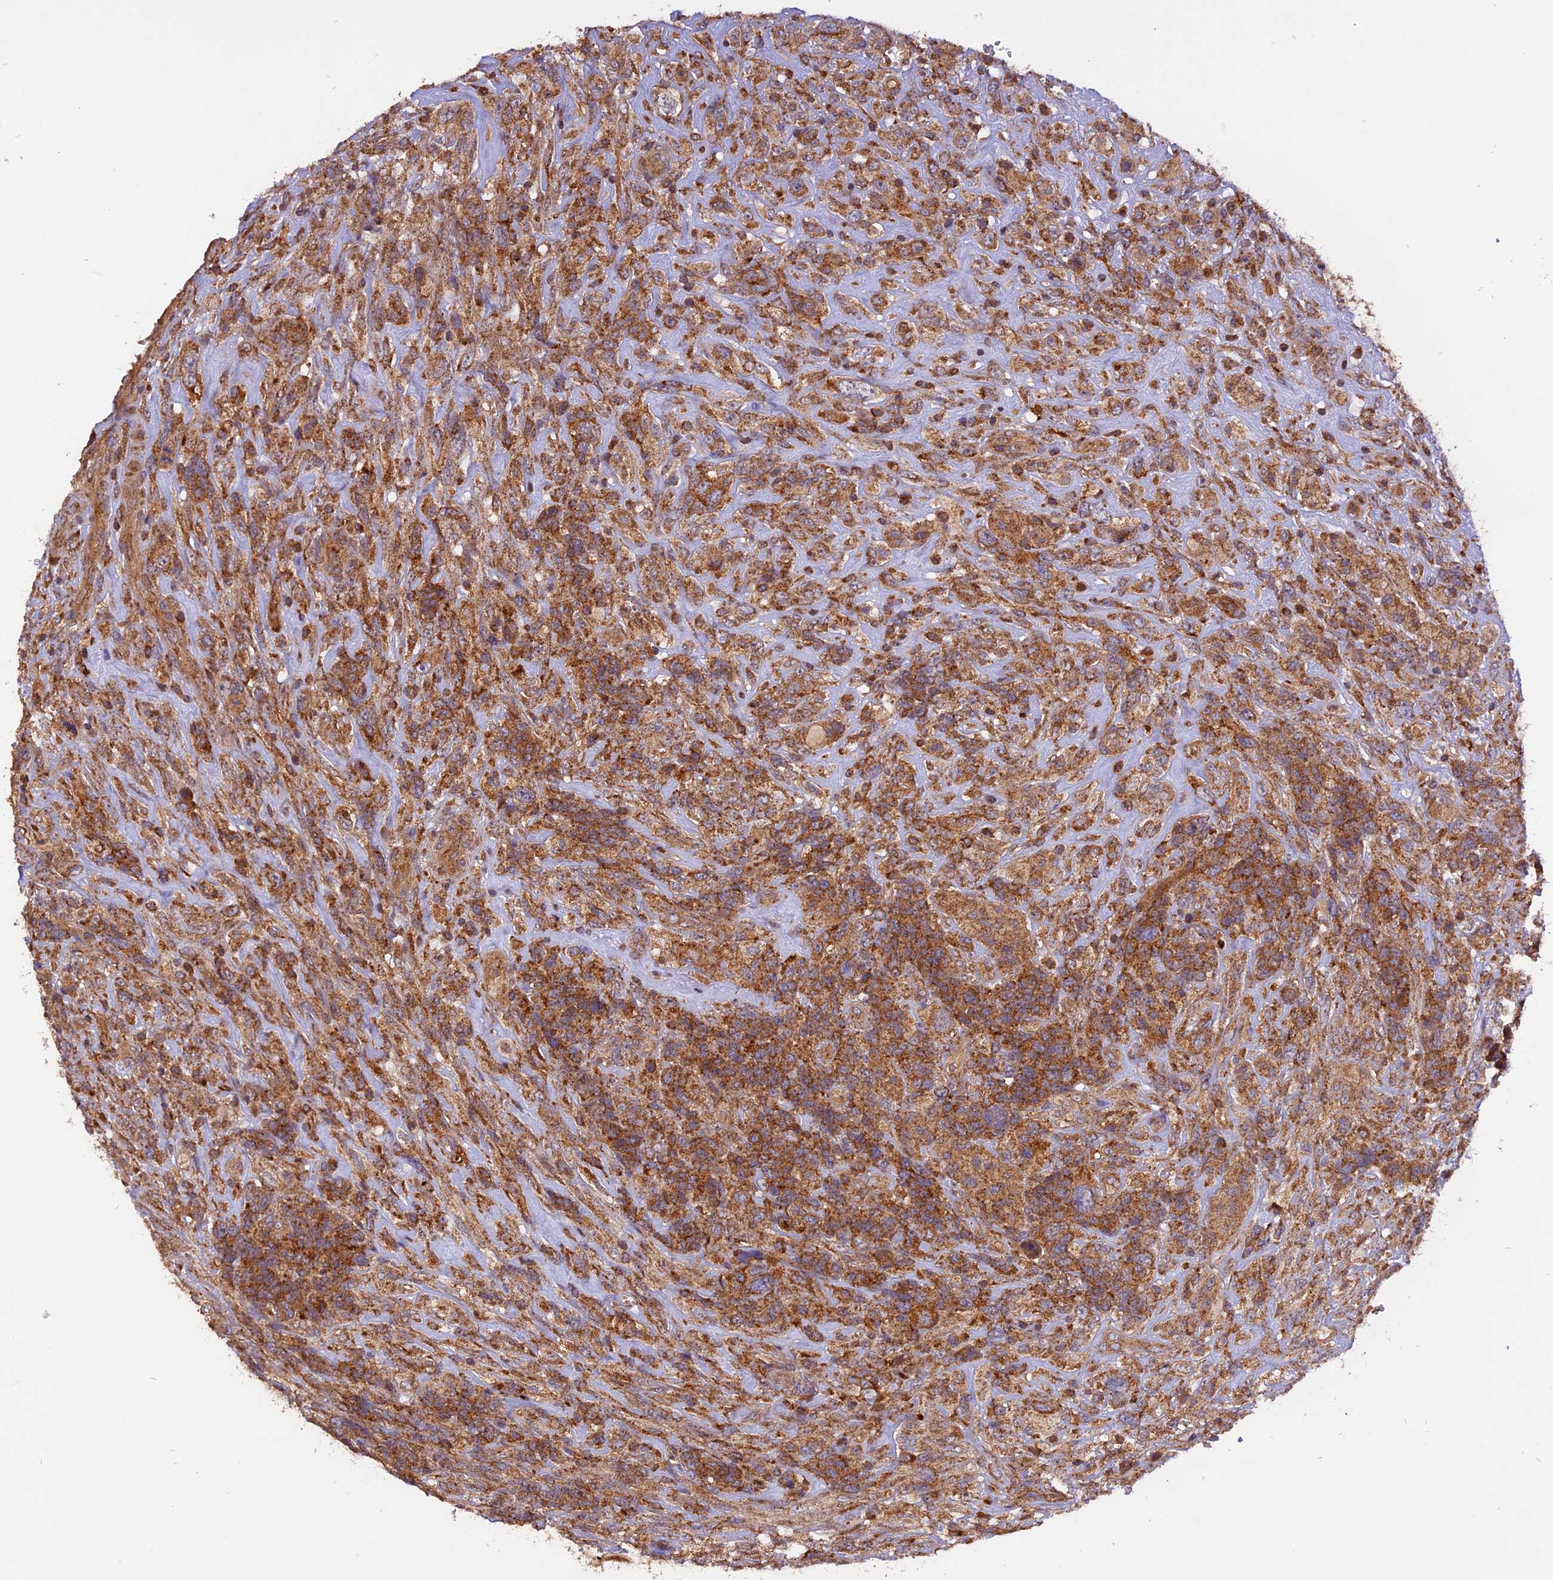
{"staining": {"intensity": "moderate", "quantity": ">75%", "location": "cytoplasmic/membranous"}, "tissue": "glioma", "cell_type": "Tumor cells", "image_type": "cancer", "snomed": [{"axis": "morphology", "description": "Glioma, malignant, High grade"}, {"axis": "topography", "description": "Brain"}], "caption": "An immunohistochemistry (IHC) image of neoplastic tissue is shown. Protein staining in brown highlights moderate cytoplasmic/membranous positivity in high-grade glioma (malignant) within tumor cells.", "gene": "PEX3", "patient": {"sex": "male", "age": 61}}